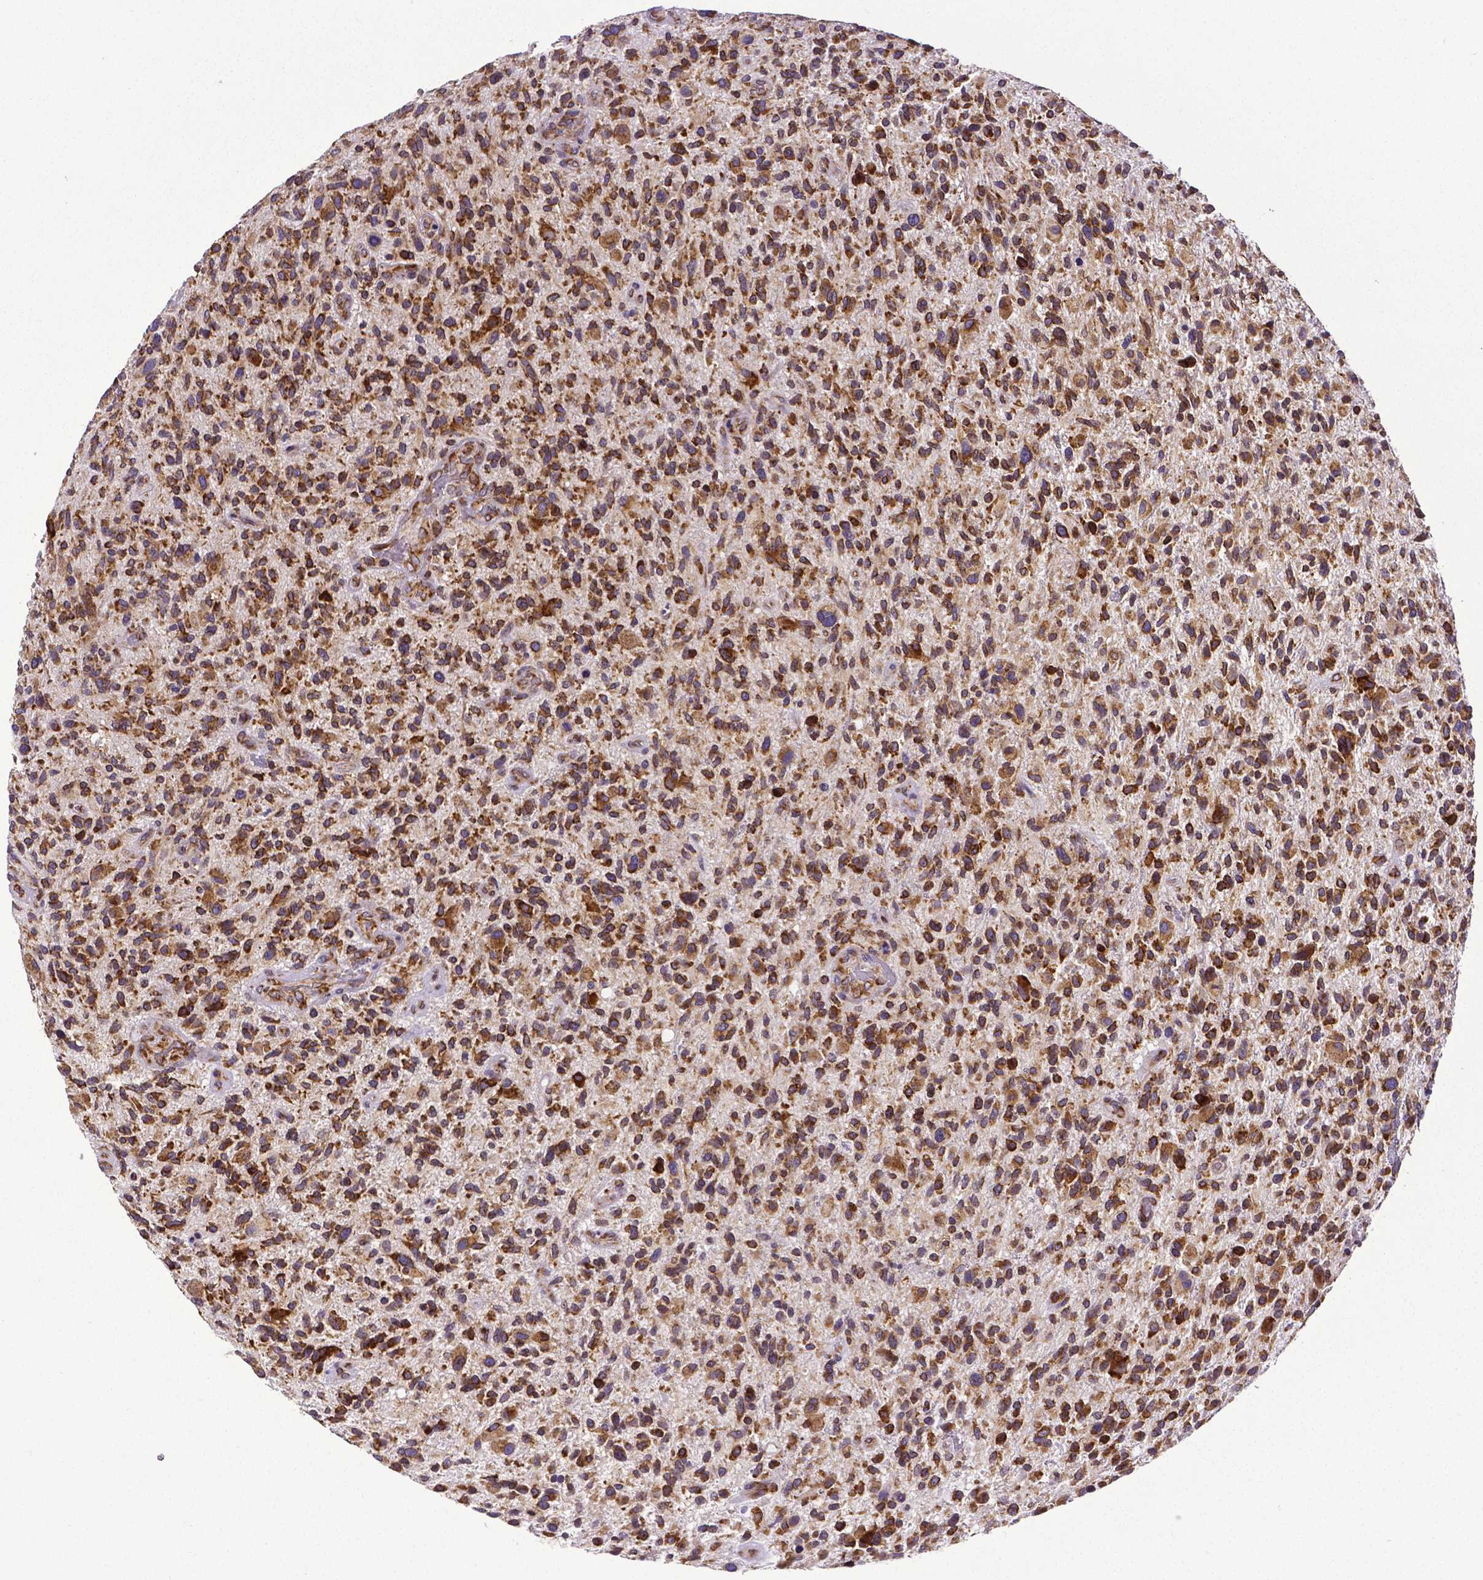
{"staining": {"intensity": "strong", "quantity": ">75%", "location": "cytoplasmic/membranous"}, "tissue": "glioma", "cell_type": "Tumor cells", "image_type": "cancer", "snomed": [{"axis": "morphology", "description": "Glioma, malignant, High grade"}, {"axis": "topography", "description": "Brain"}], "caption": "High-grade glioma (malignant) stained for a protein shows strong cytoplasmic/membranous positivity in tumor cells. (DAB (3,3'-diaminobenzidine) = brown stain, brightfield microscopy at high magnification).", "gene": "MTDH", "patient": {"sex": "male", "age": 47}}